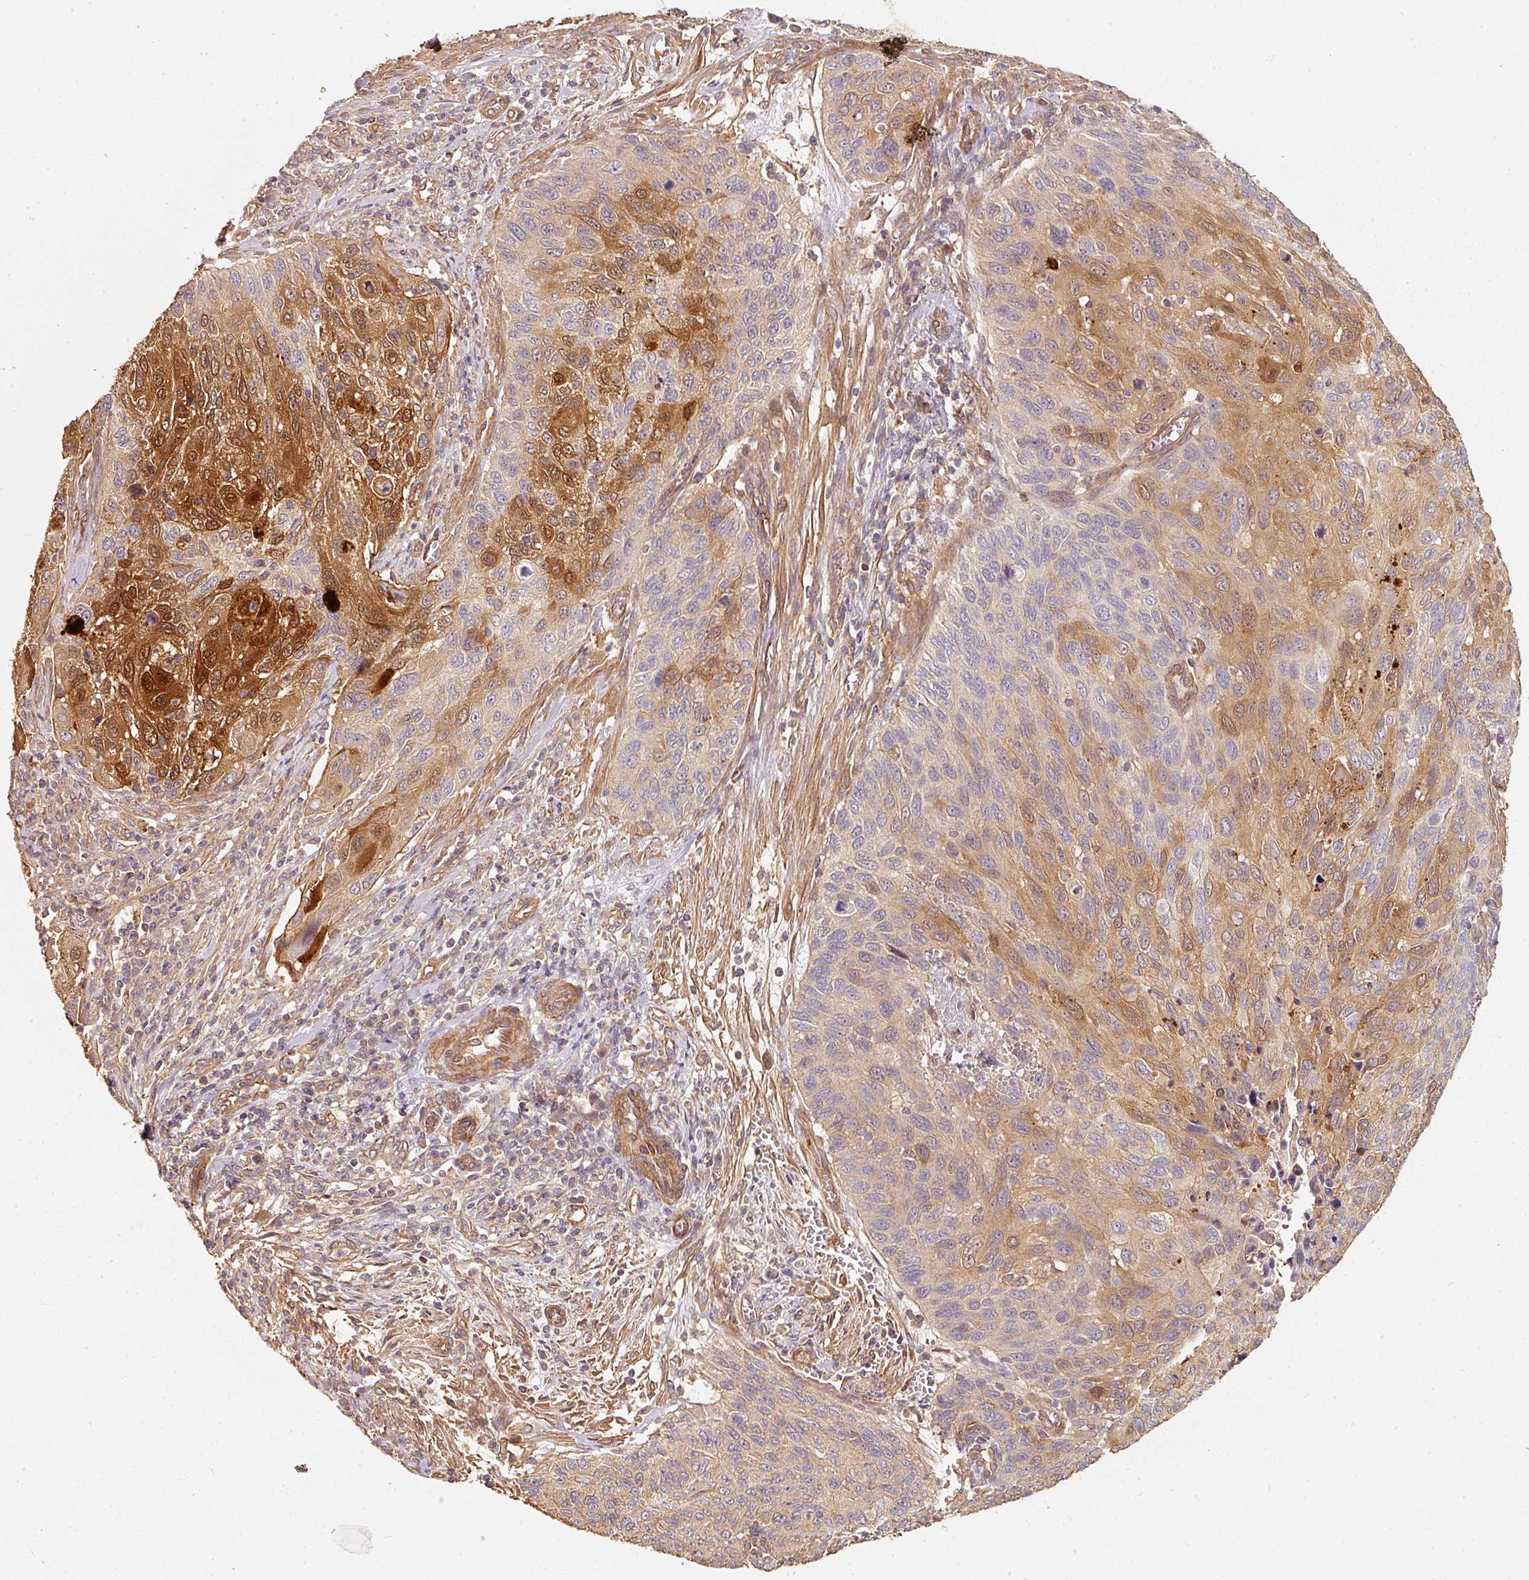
{"staining": {"intensity": "strong", "quantity": "25%-75%", "location": "cytoplasmic/membranous,nuclear"}, "tissue": "cervical cancer", "cell_type": "Tumor cells", "image_type": "cancer", "snomed": [{"axis": "morphology", "description": "Squamous cell carcinoma, NOS"}, {"axis": "topography", "description": "Cervix"}], "caption": "Immunohistochemistry (IHC) of human squamous cell carcinoma (cervical) displays high levels of strong cytoplasmic/membranous and nuclear positivity in about 25%-75% of tumor cells. Using DAB (brown) and hematoxylin (blue) stains, captured at high magnification using brightfield microscopy.", "gene": "CEP95", "patient": {"sex": "female", "age": 70}}